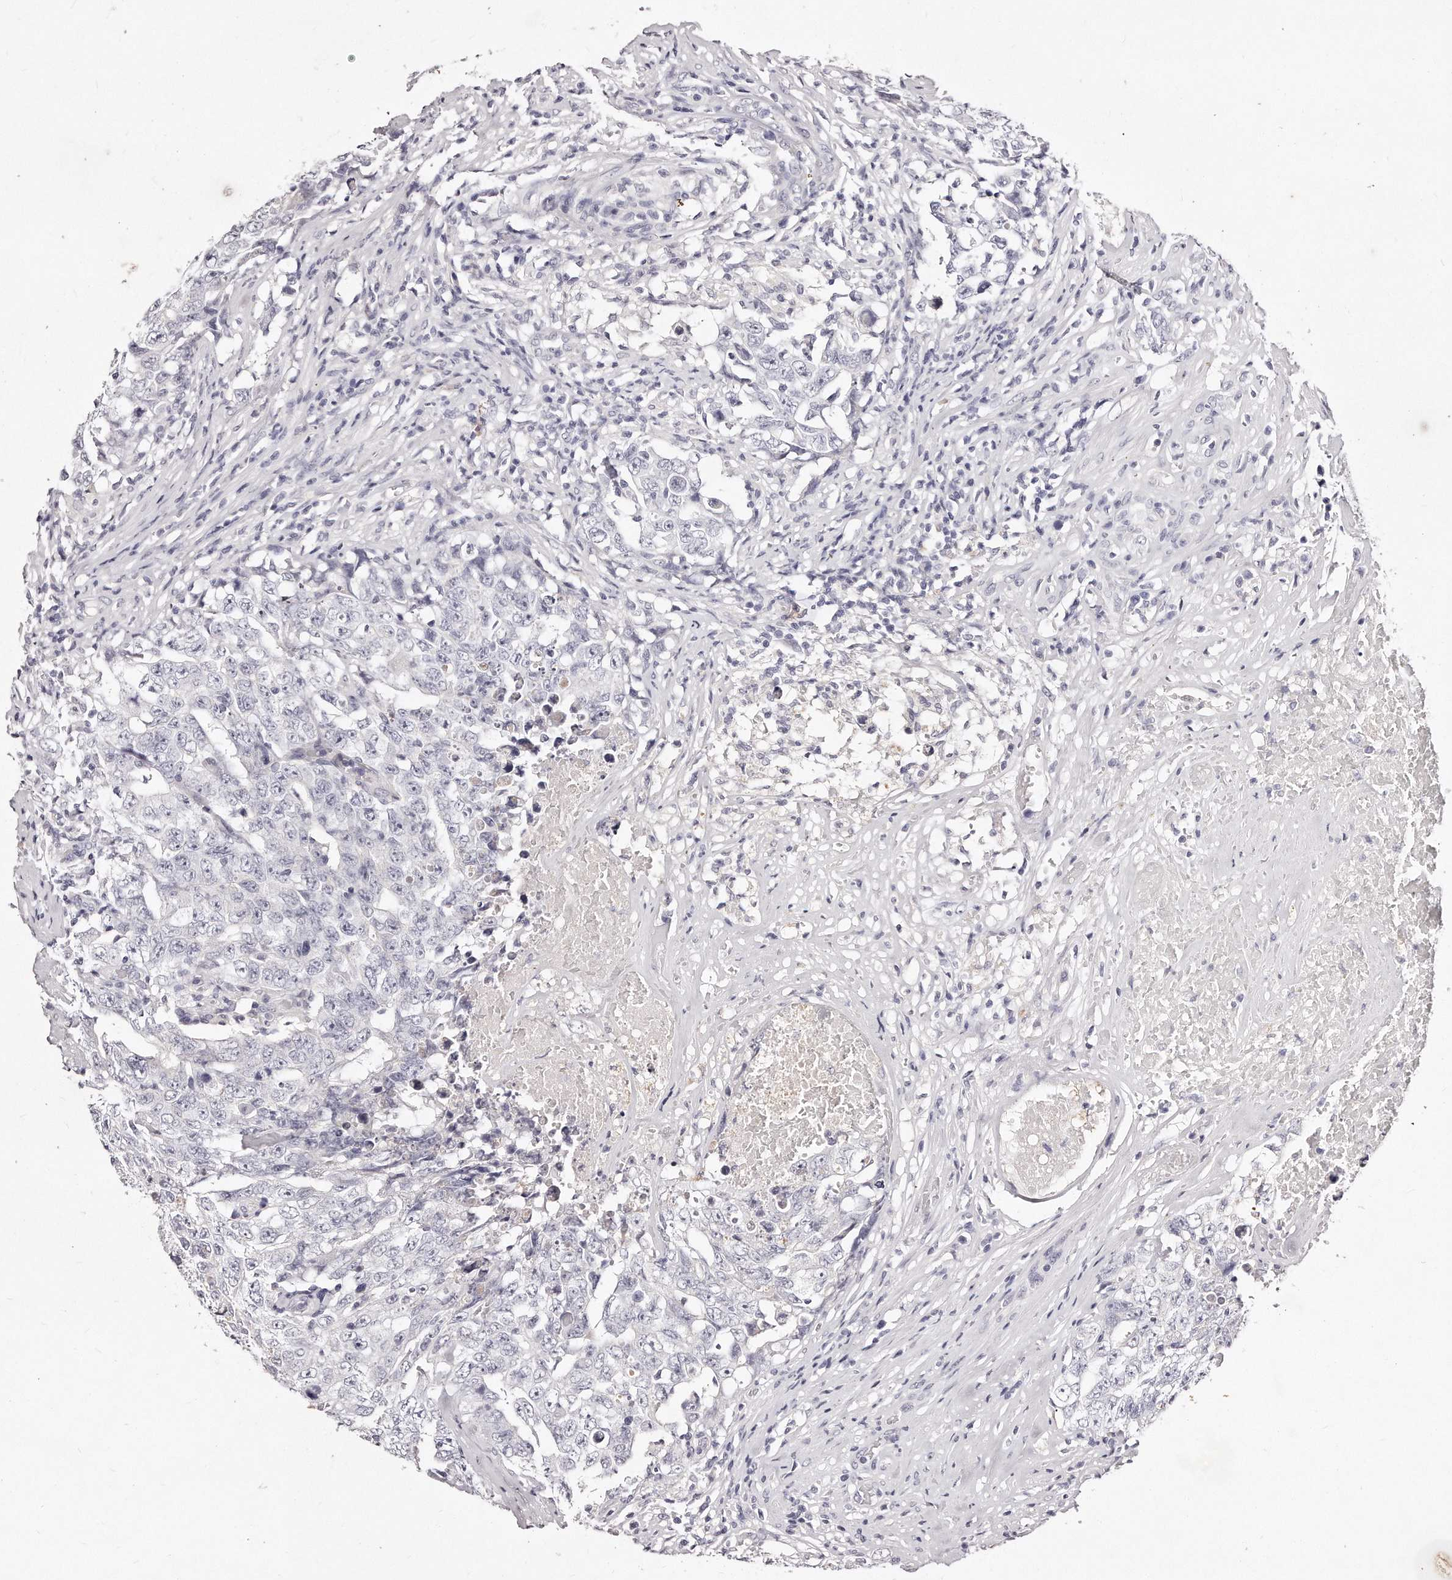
{"staining": {"intensity": "negative", "quantity": "none", "location": "none"}, "tissue": "testis cancer", "cell_type": "Tumor cells", "image_type": "cancer", "snomed": [{"axis": "morphology", "description": "Carcinoma, Embryonal, NOS"}, {"axis": "topography", "description": "Testis"}], "caption": "This is an immunohistochemistry image of human testis cancer. There is no expression in tumor cells.", "gene": "GDA", "patient": {"sex": "male", "age": 26}}